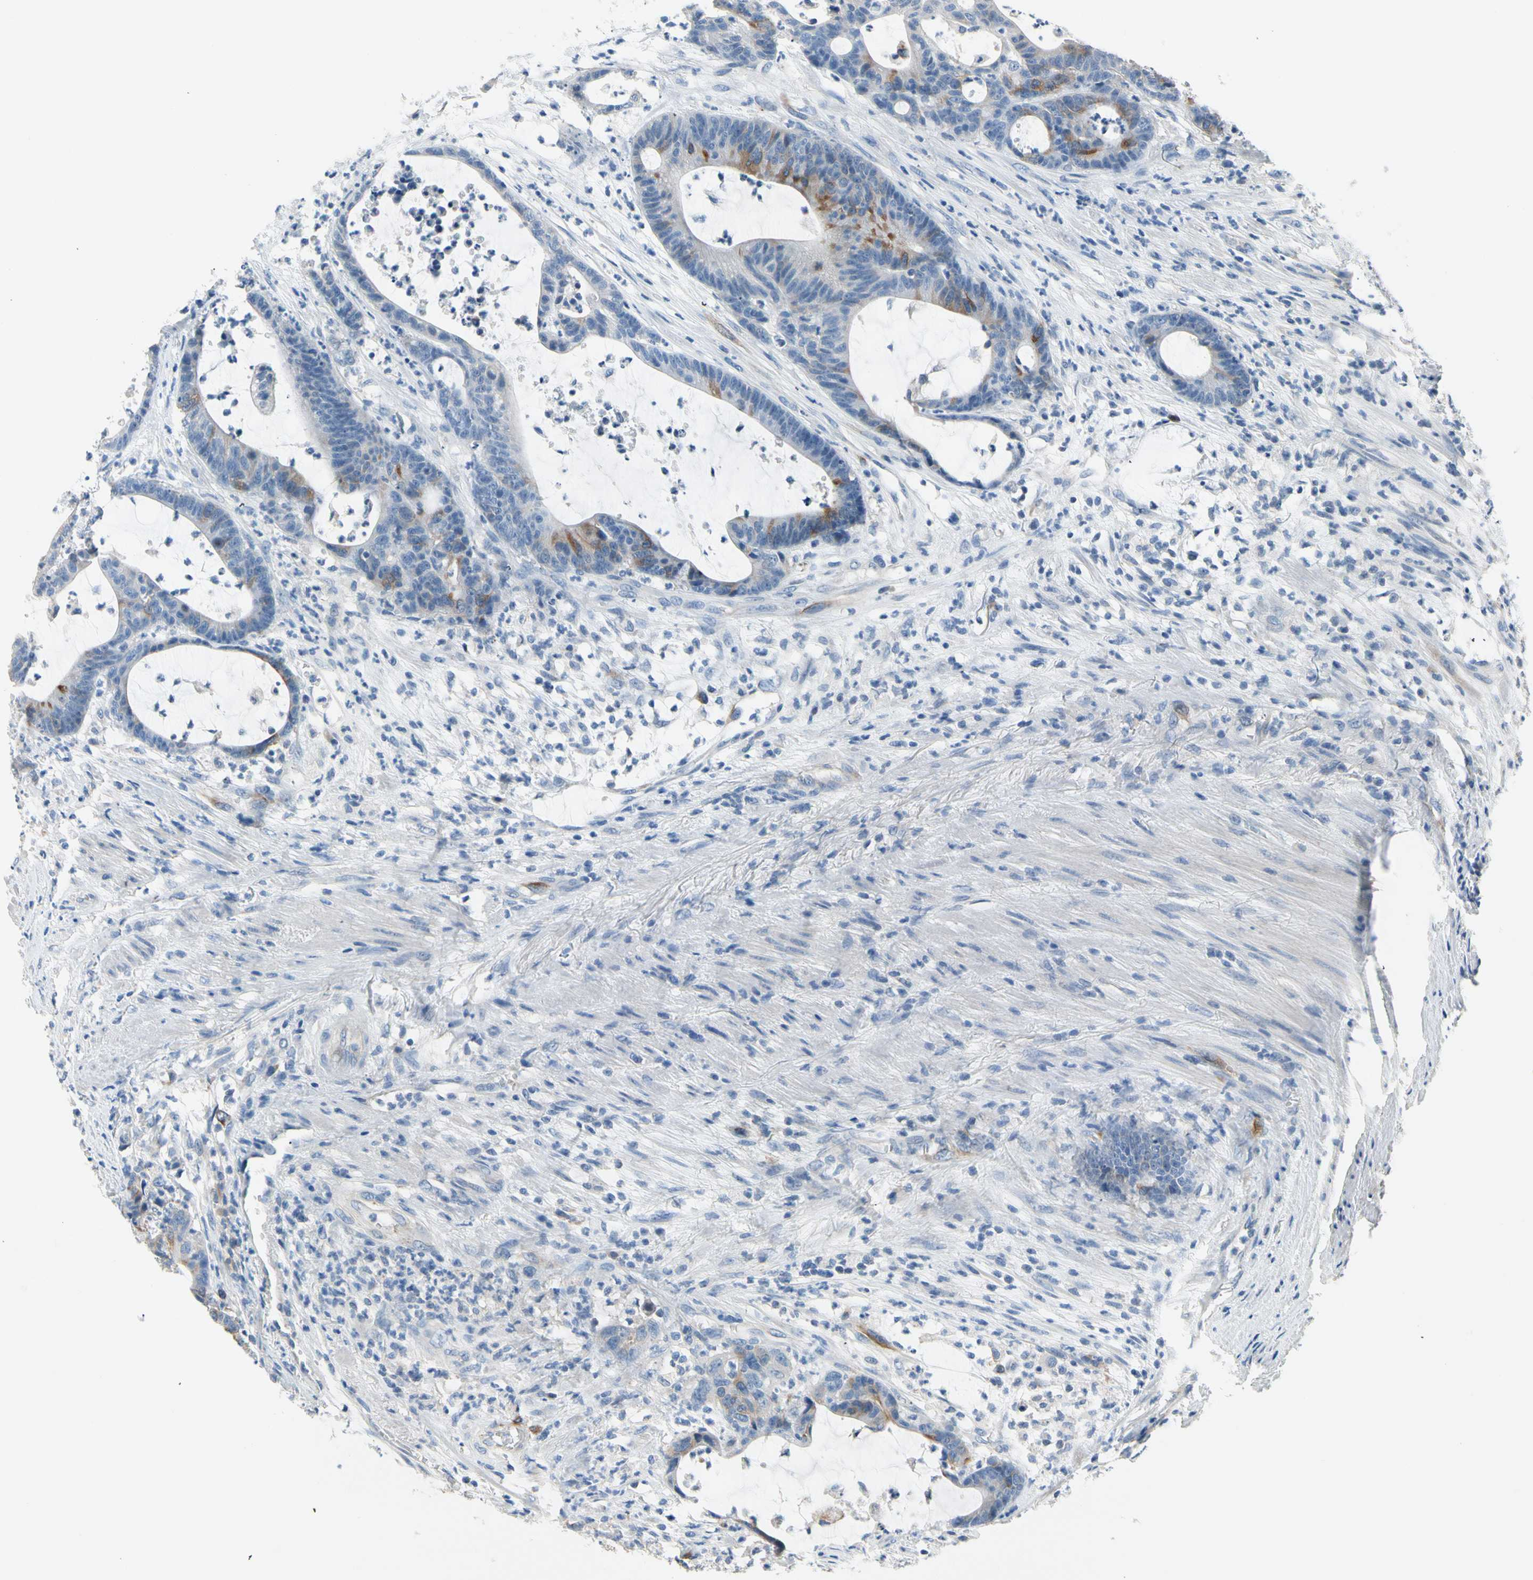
{"staining": {"intensity": "moderate", "quantity": "<25%", "location": "cytoplasmic/membranous"}, "tissue": "colorectal cancer", "cell_type": "Tumor cells", "image_type": "cancer", "snomed": [{"axis": "morphology", "description": "Adenocarcinoma, NOS"}, {"axis": "topography", "description": "Colon"}], "caption": "Colorectal adenocarcinoma was stained to show a protein in brown. There is low levels of moderate cytoplasmic/membranous staining in approximately <25% of tumor cells.", "gene": "CKAP2", "patient": {"sex": "female", "age": 84}}